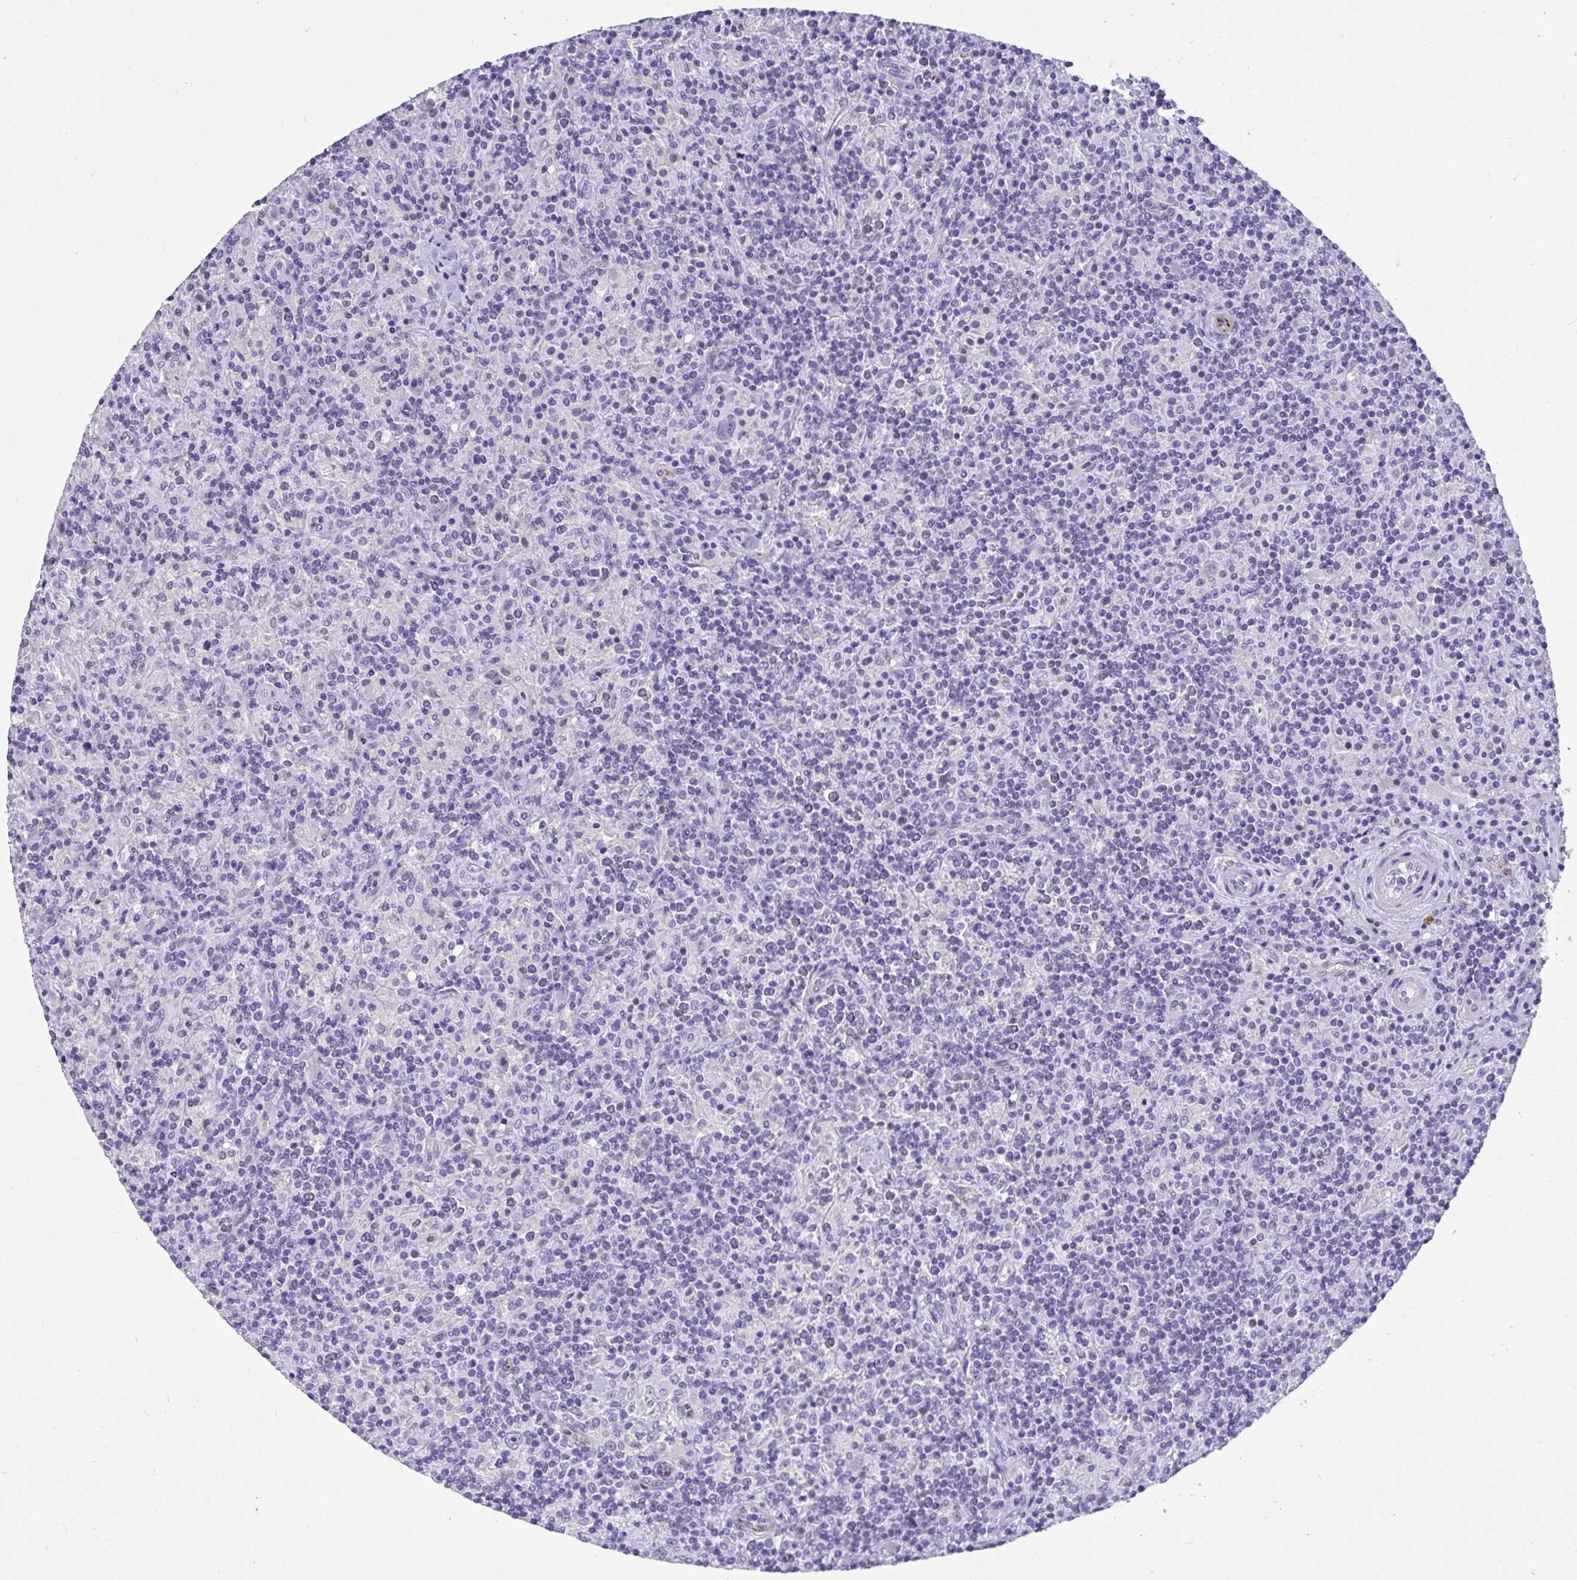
{"staining": {"intensity": "negative", "quantity": "none", "location": "none"}, "tissue": "lymphoma", "cell_type": "Tumor cells", "image_type": "cancer", "snomed": [{"axis": "morphology", "description": "Hodgkin's disease, NOS"}, {"axis": "topography", "description": "Lymph node"}], "caption": "Hodgkin's disease was stained to show a protein in brown. There is no significant positivity in tumor cells.", "gene": "TSBP1", "patient": {"sex": "male", "age": 70}}